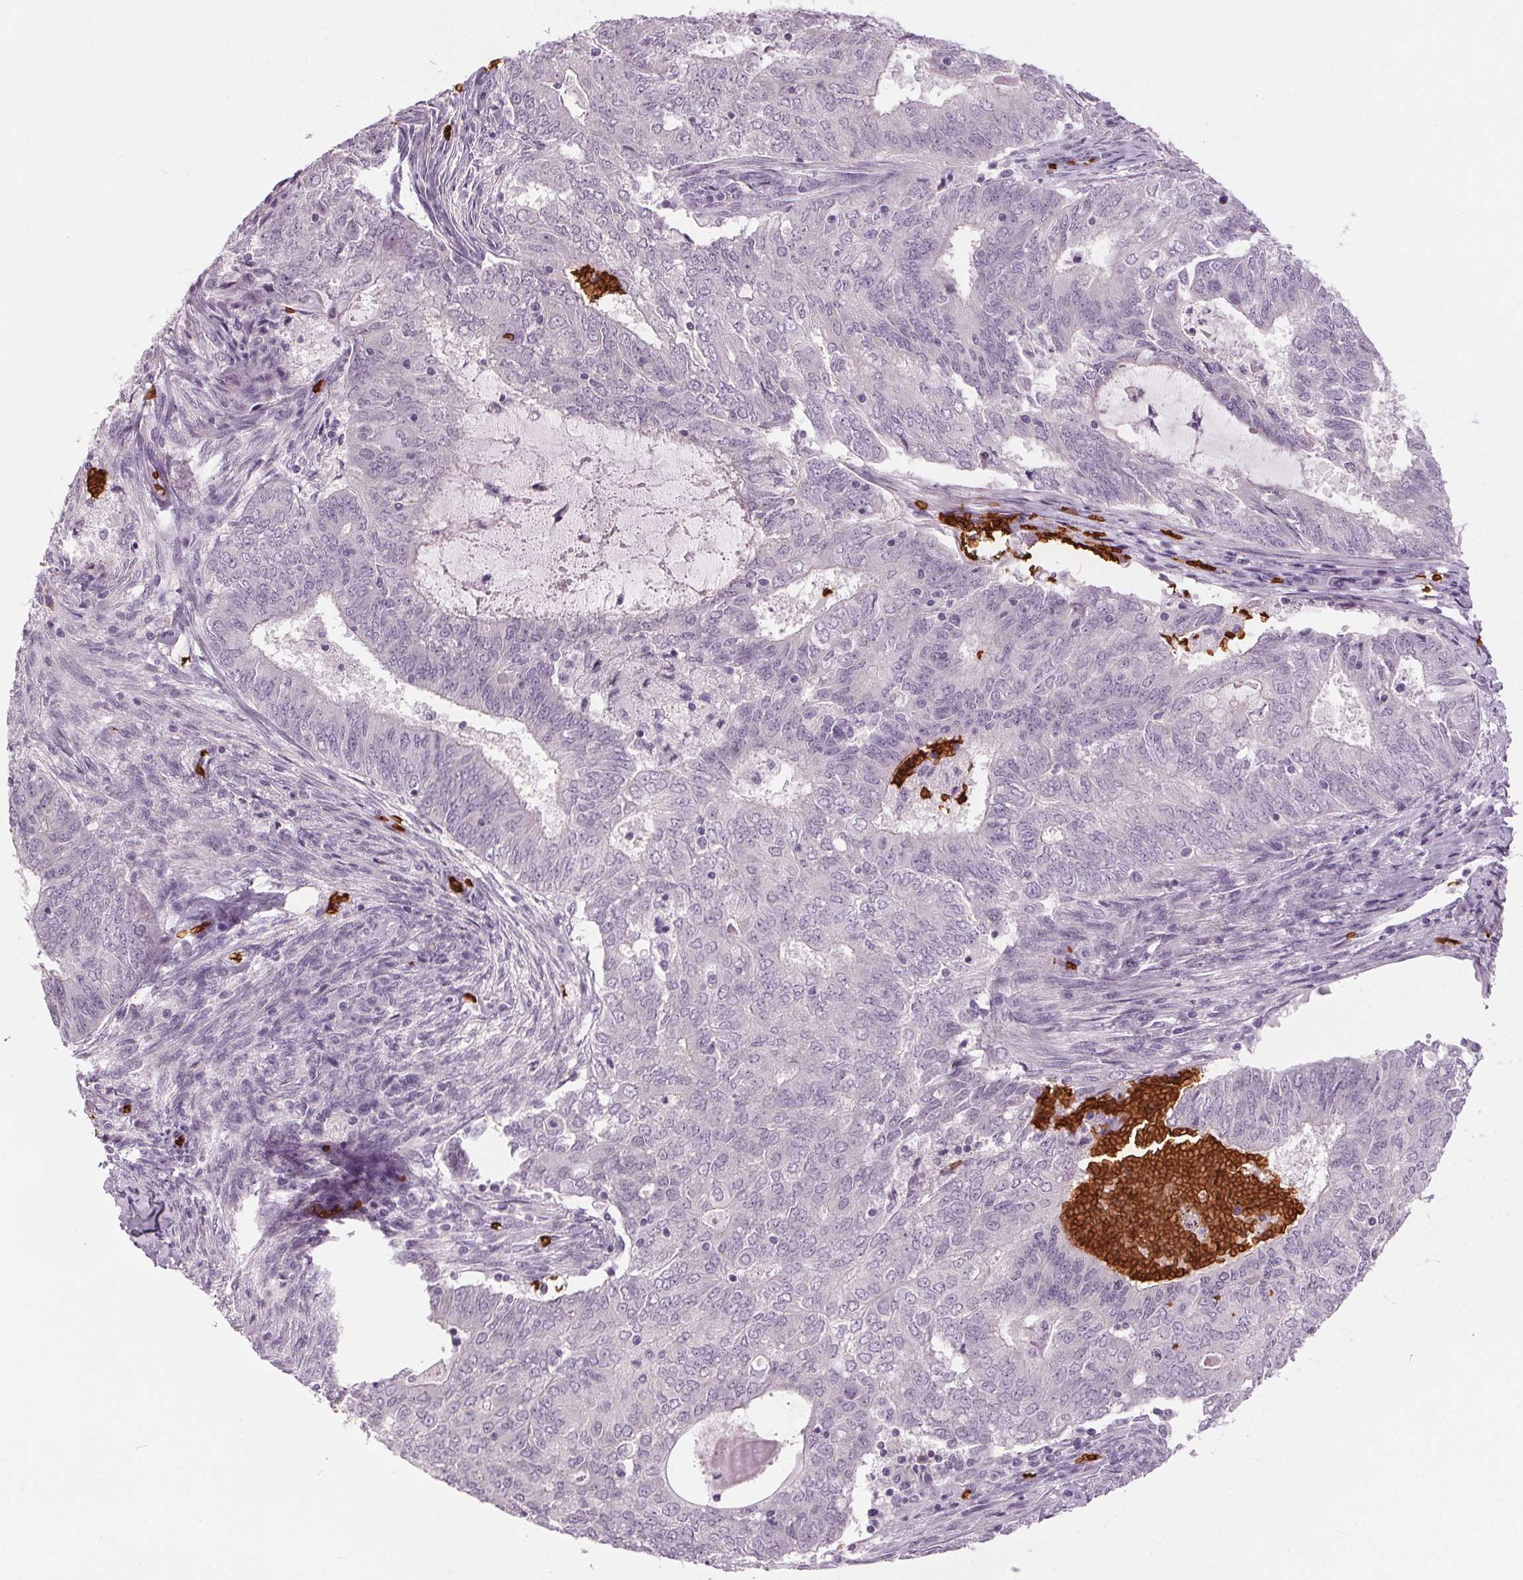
{"staining": {"intensity": "negative", "quantity": "none", "location": "none"}, "tissue": "endometrial cancer", "cell_type": "Tumor cells", "image_type": "cancer", "snomed": [{"axis": "morphology", "description": "Adenocarcinoma, NOS"}, {"axis": "topography", "description": "Endometrium"}], "caption": "The histopathology image demonstrates no staining of tumor cells in adenocarcinoma (endometrial).", "gene": "SLC4A1", "patient": {"sex": "female", "age": 62}}